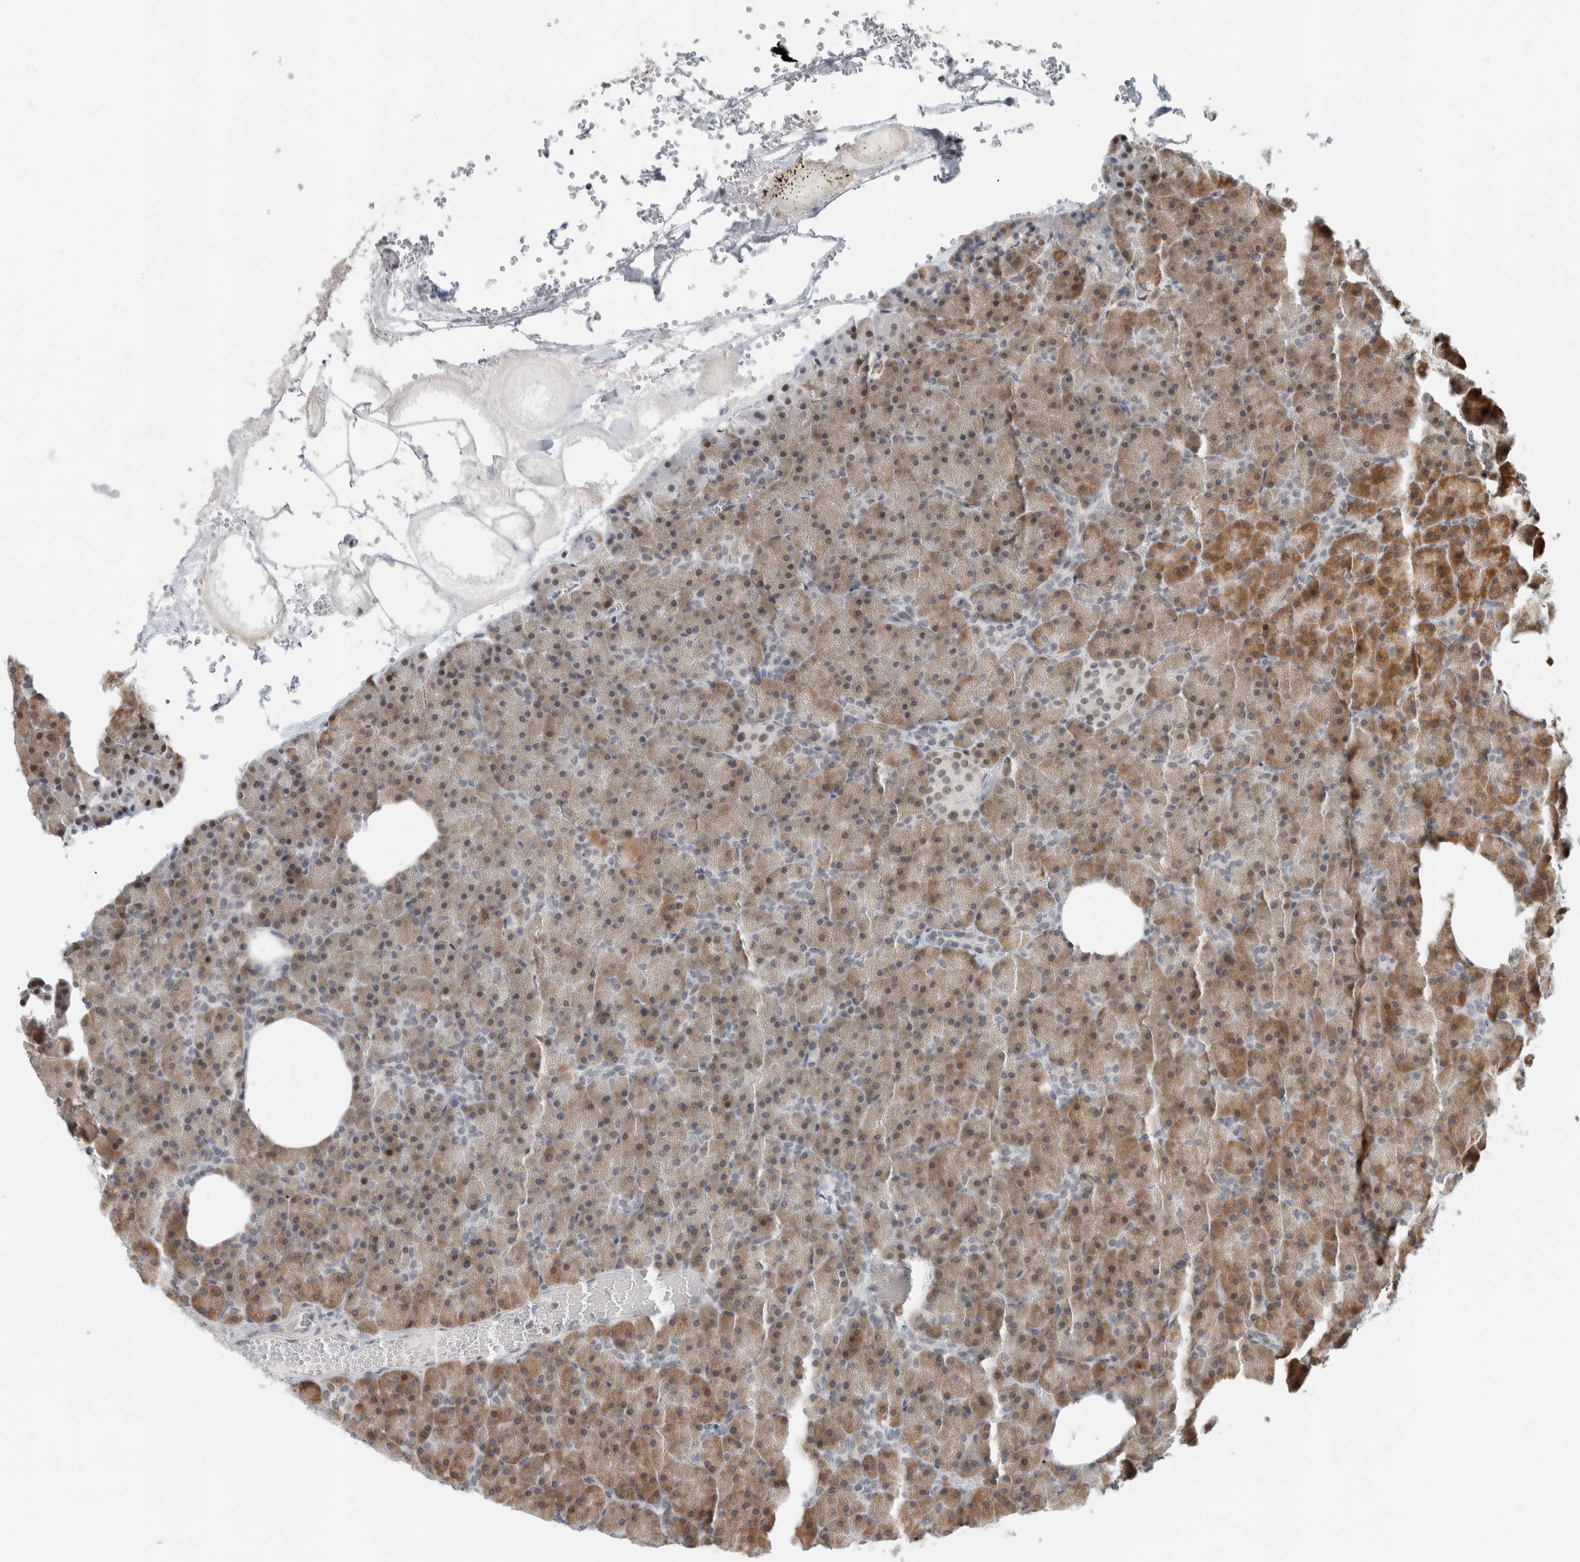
{"staining": {"intensity": "moderate", "quantity": "25%-75%", "location": "cytoplasmic/membranous"}, "tissue": "pancreas", "cell_type": "Exocrine glandular cells", "image_type": "normal", "snomed": [{"axis": "morphology", "description": "Normal tissue, NOS"}, {"axis": "morphology", "description": "Carcinoid, malignant, NOS"}, {"axis": "topography", "description": "Pancreas"}], "caption": "High-power microscopy captured an immunohistochemistry (IHC) micrograph of benign pancreas, revealing moderate cytoplasmic/membranous expression in about 25%-75% of exocrine glandular cells. The staining was performed using DAB (3,3'-diaminobenzidine) to visualize the protein expression in brown, while the nuclei were stained in blue with hematoxylin (Magnification: 20x).", "gene": "HNRNPR", "patient": {"sex": "female", "age": 35}}